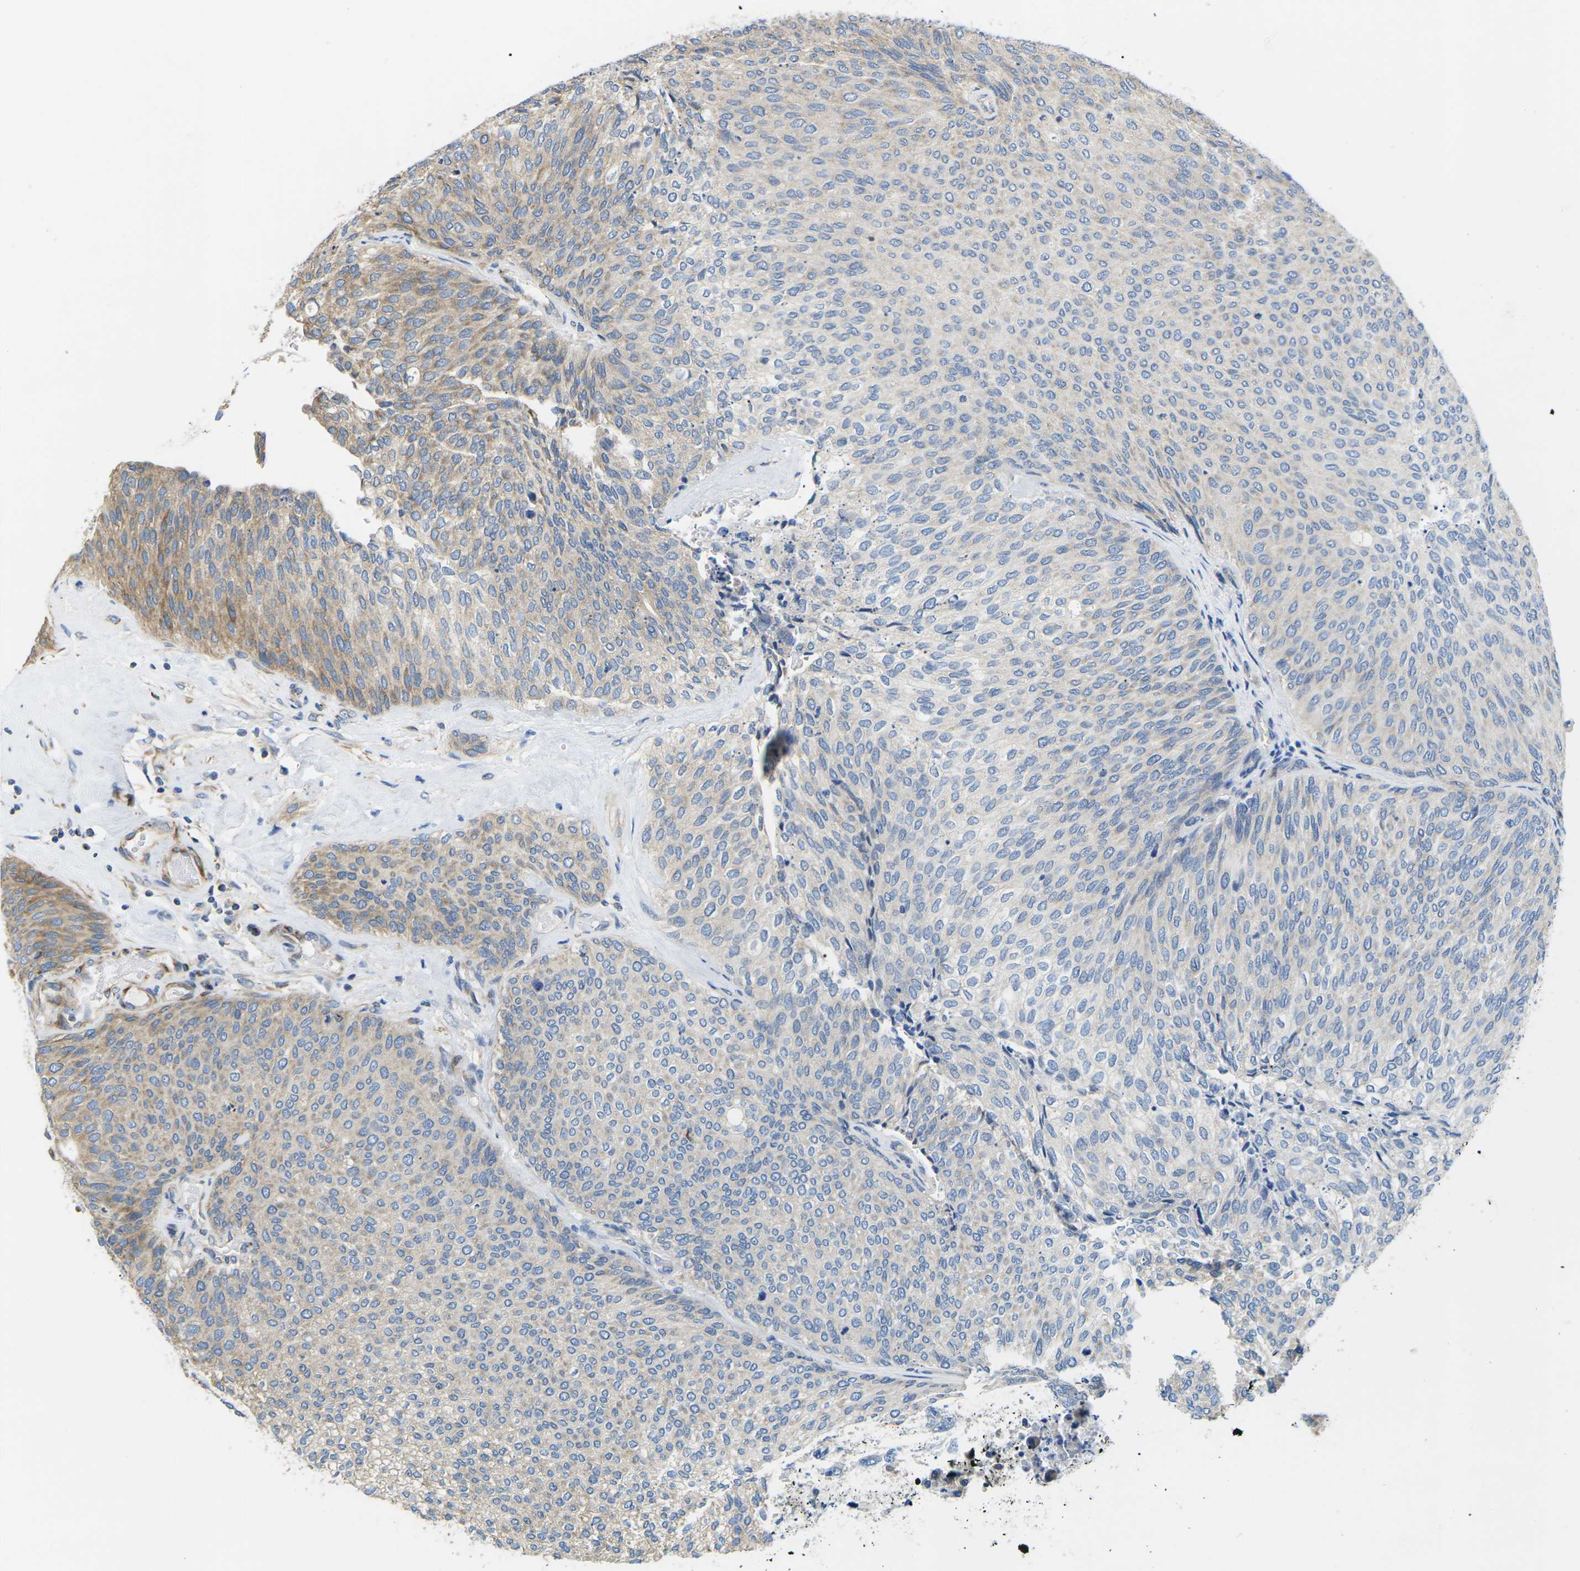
{"staining": {"intensity": "weak", "quantity": "25%-75%", "location": "cytoplasmic/membranous"}, "tissue": "urothelial cancer", "cell_type": "Tumor cells", "image_type": "cancer", "snomed": [{"axis": "morphology", "description": "Urothelial carcinoma, Low grade"}, {"axis": "topography", "description": "Urinary bladder"}], "caption": "Urothelial cancer stained with IHC exhibits weak cytoplasmic/membranous staining in approximately 25%-75% of tumor cells.", "gene": "TMEFF2", "patient": {"sex": "female", "age": 79}}